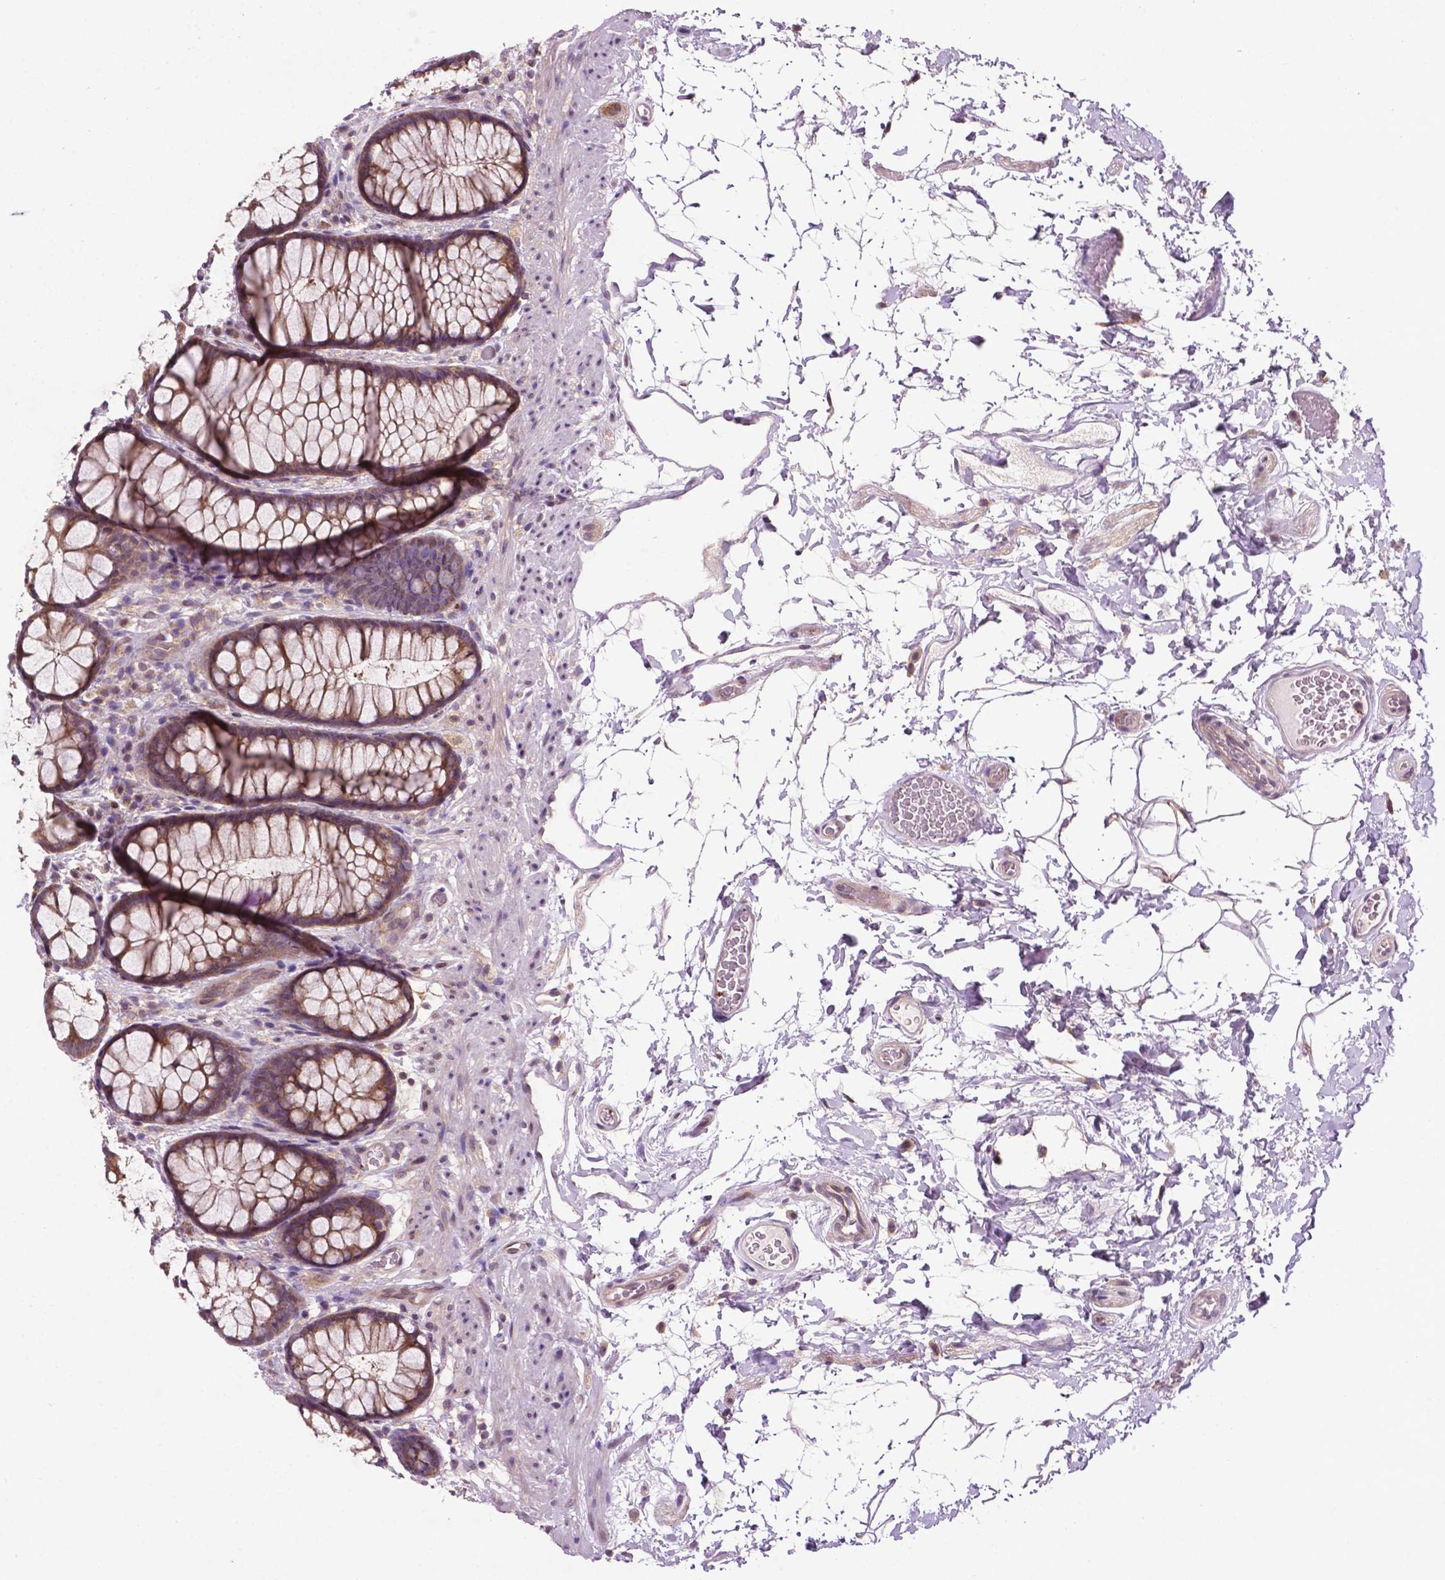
{"staining": {"intensity": "moderate", "quantity": ">75%", "location": "cytoplasmic/membranous"}, "tissue": "rectum", "cell_type": "Glandular cells", "image_type": "normal", "snomed": [{"axis": "morphology", "description": "Normal tissue, NOS"}, {"axis": "topography", "description": "Rectum"}], "caption": "Immunohistochemical staining of benign human rectum shows >75% levels of moderate cytoplasmic/membranous protein expression in about >75% of glandular cells. (brown staining indicates protein expression, while blue staining denotes nuclei).", "gene": "SPNS2", "patient": {"sex": "female", "age": 62}}